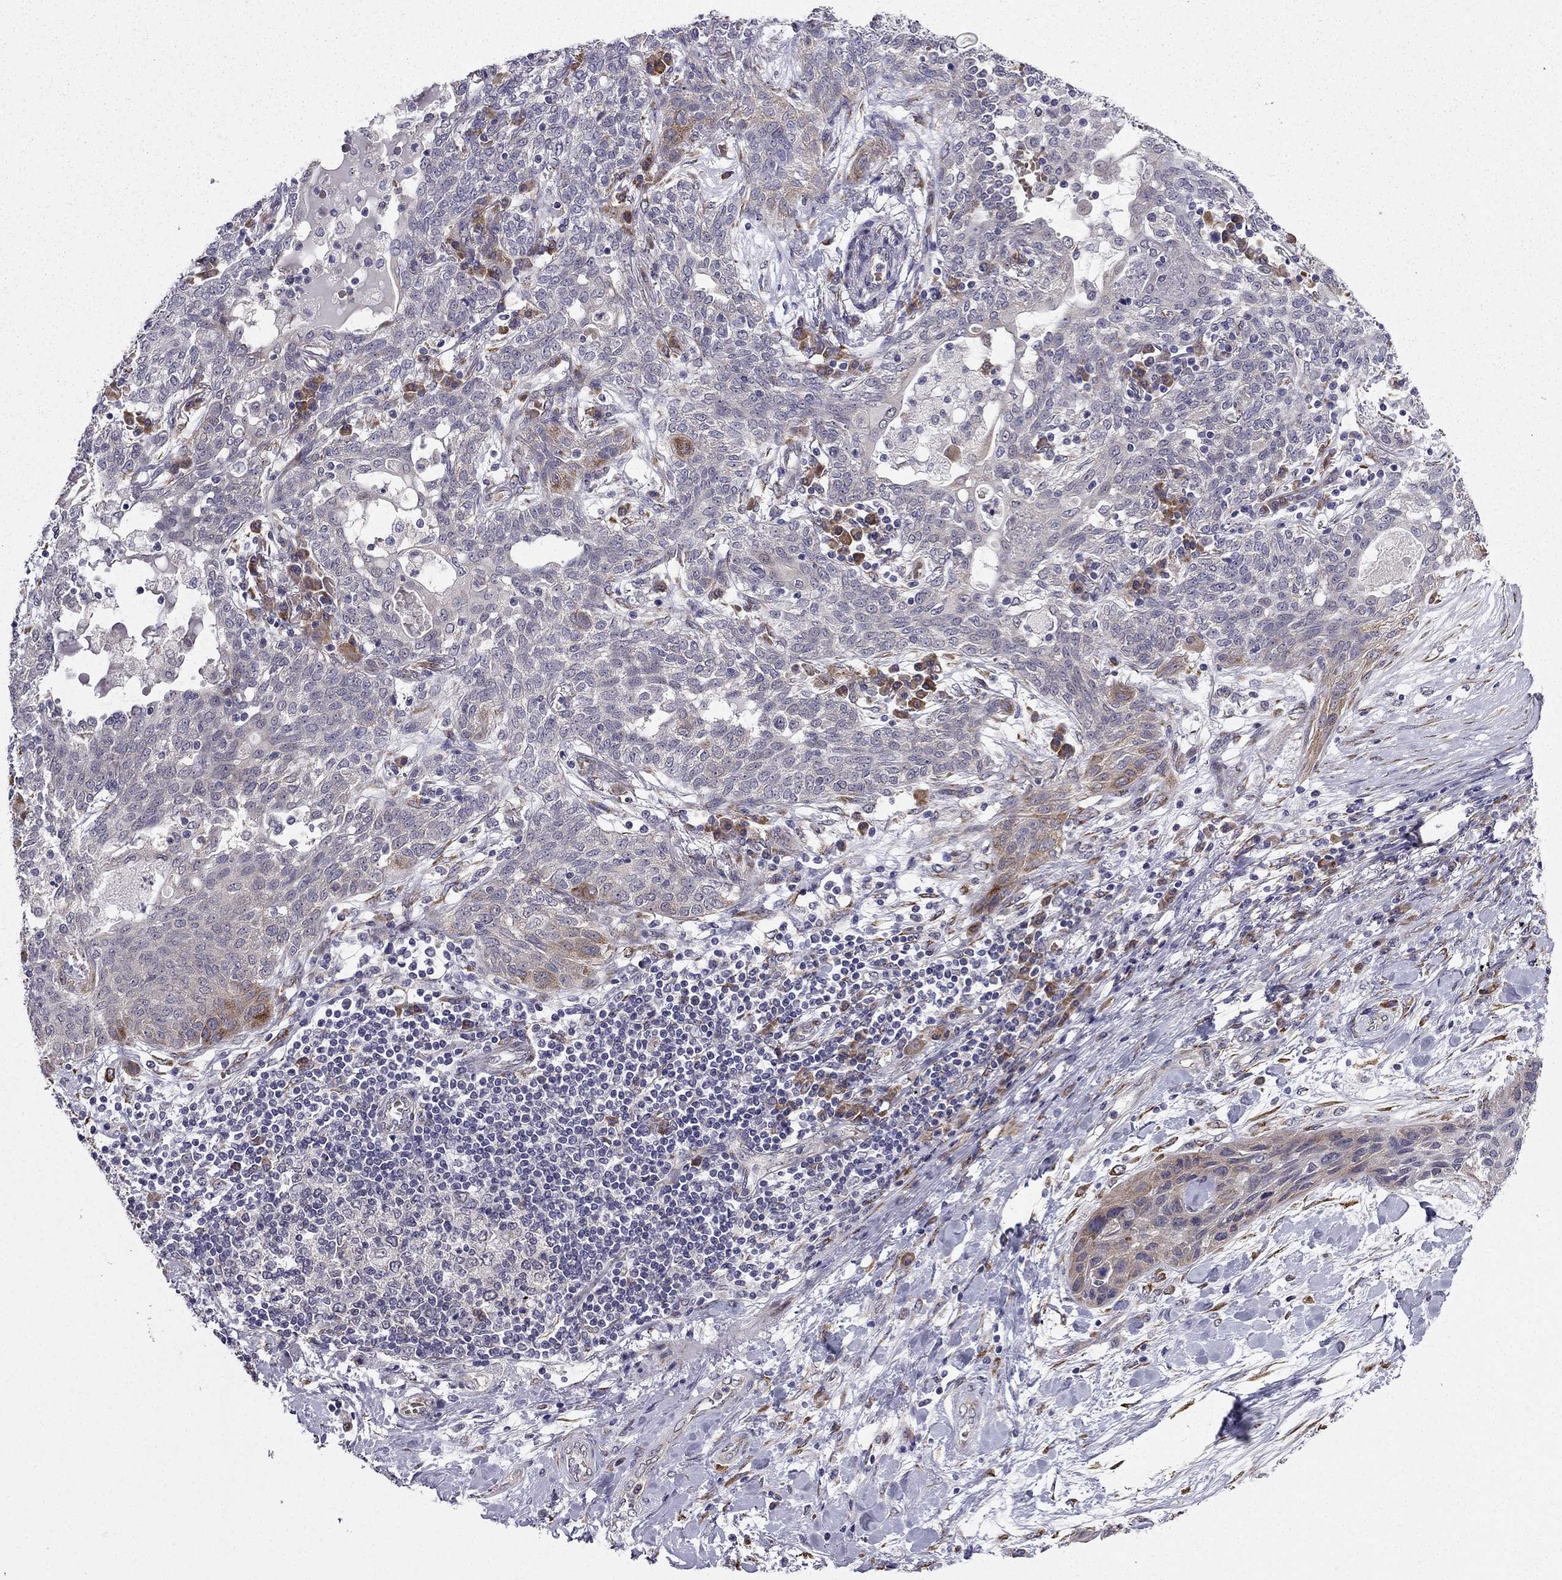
{"staining": {"intensity": "moderate", "quantity": "<25%", "location": "cytoplasmic/membranous"}, "tissue": "lung cancer", "cell_type": "Tumor cells", "image_type": "cancer", "snomed": [{"axis": "morphology", "description": "Squamous cell carcinoma, NOS"}, {"axis": "topography", "description": "Lung"}], "caption": "A brown stain labels moderate cytoplasmic/membranous expression of a protein in lung squamous cell carcinoma tumor cells. The staining was performed using DAB to visualize the protein expression in brown, while the nuclei were stained in blue with hematoxylin (Magnification: 20x).", "gene": "ARHGEF28", "patient": {"sex": "female", "age": 70}}